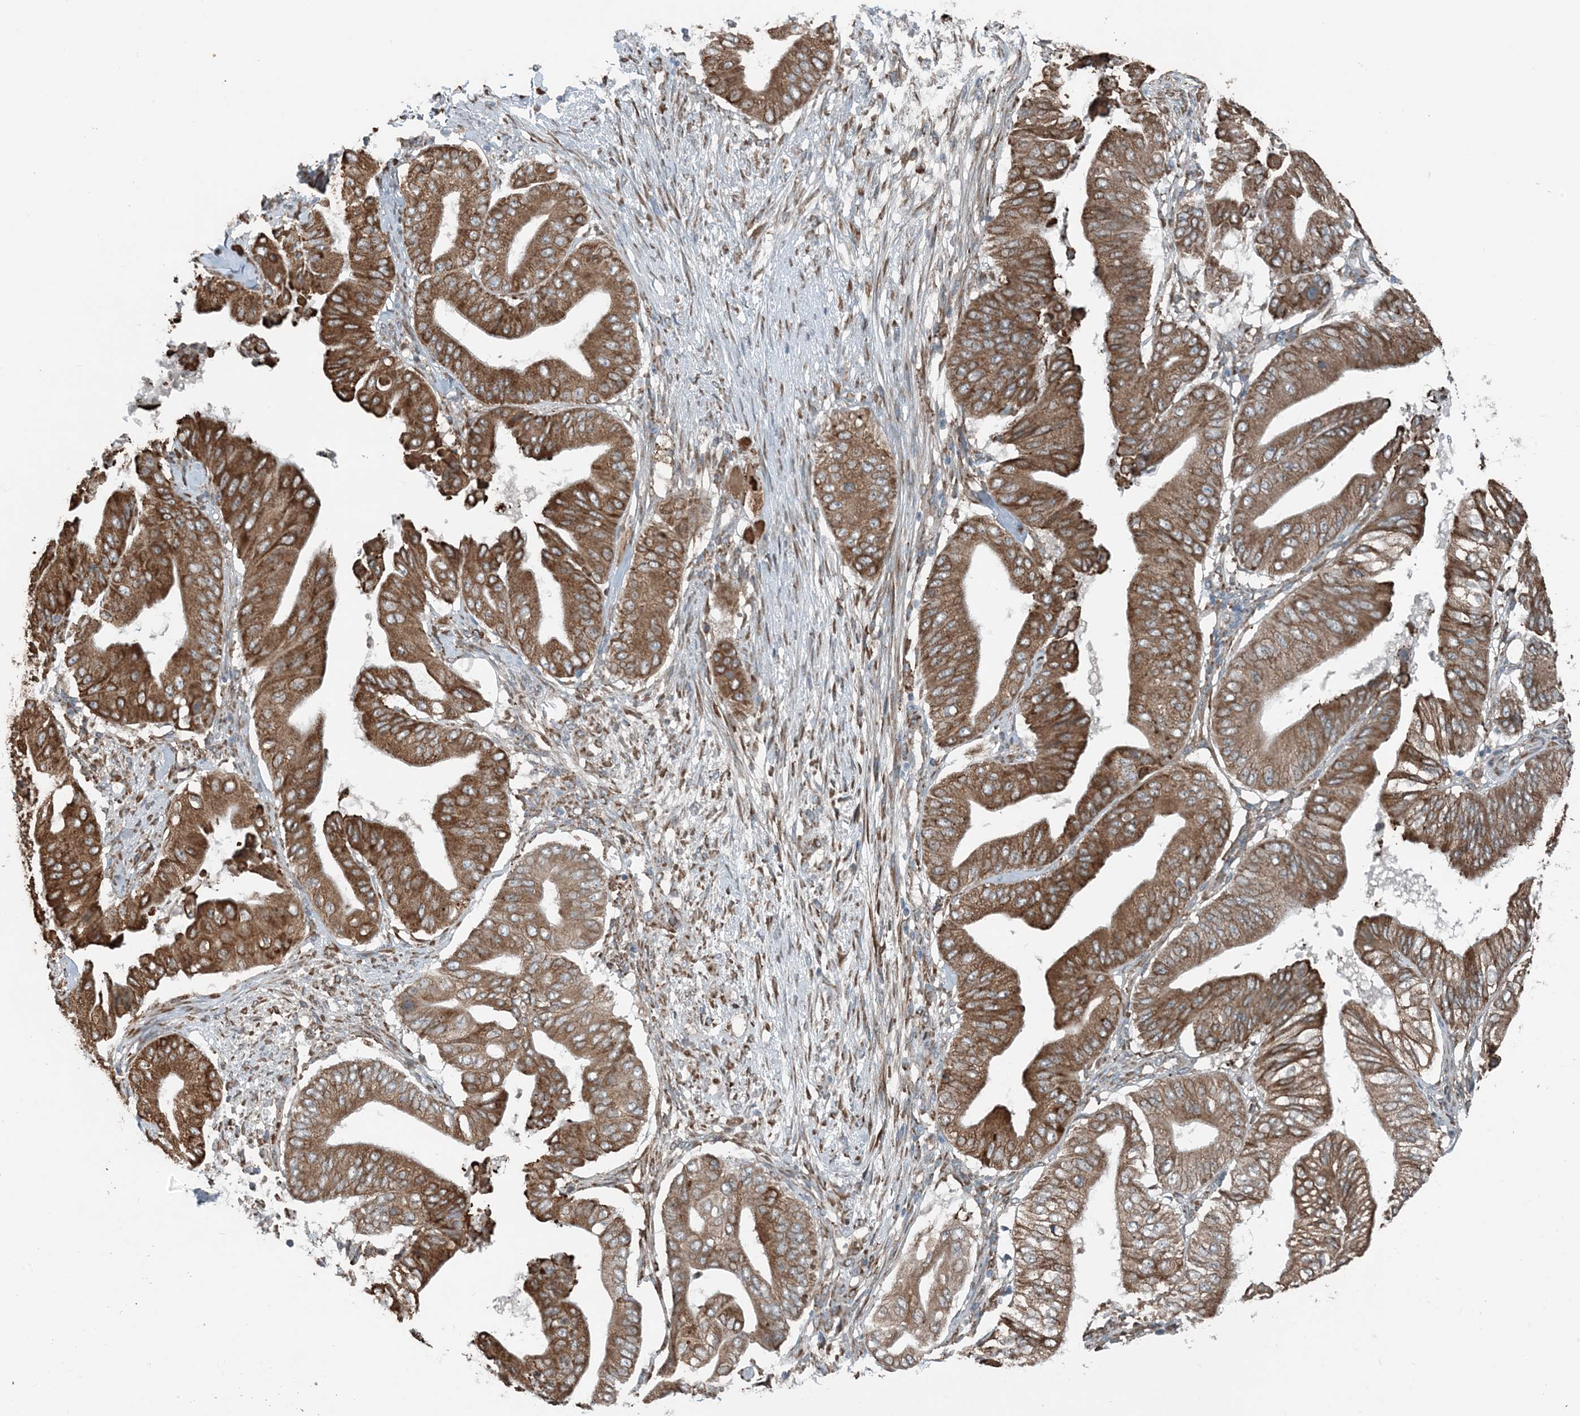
{"staining": {"intensity": "moderate", "quantity": ">75%", "location": "cytoplasmic/membranous"}, "tissue": "pancreatic cancer", "cell_type": "Tumor cells", "image_type": "cancer", "snomed": [{"axis": "morphology", "description": "Adenocarcinoma, NOS"}, {"axis": "topography", "description": "Pancreas"}], "caption": "This photomicrograph displays adenocarcinoma (pancreatic) stained with IHC to label a protein in brown. The cytoplasmic/membranous of tumor cells show moderate positivity for the protein. Nuclei are counter-stained blue.", "gene": "CERKL", "patient": {"sex": "female", "age": 77}}